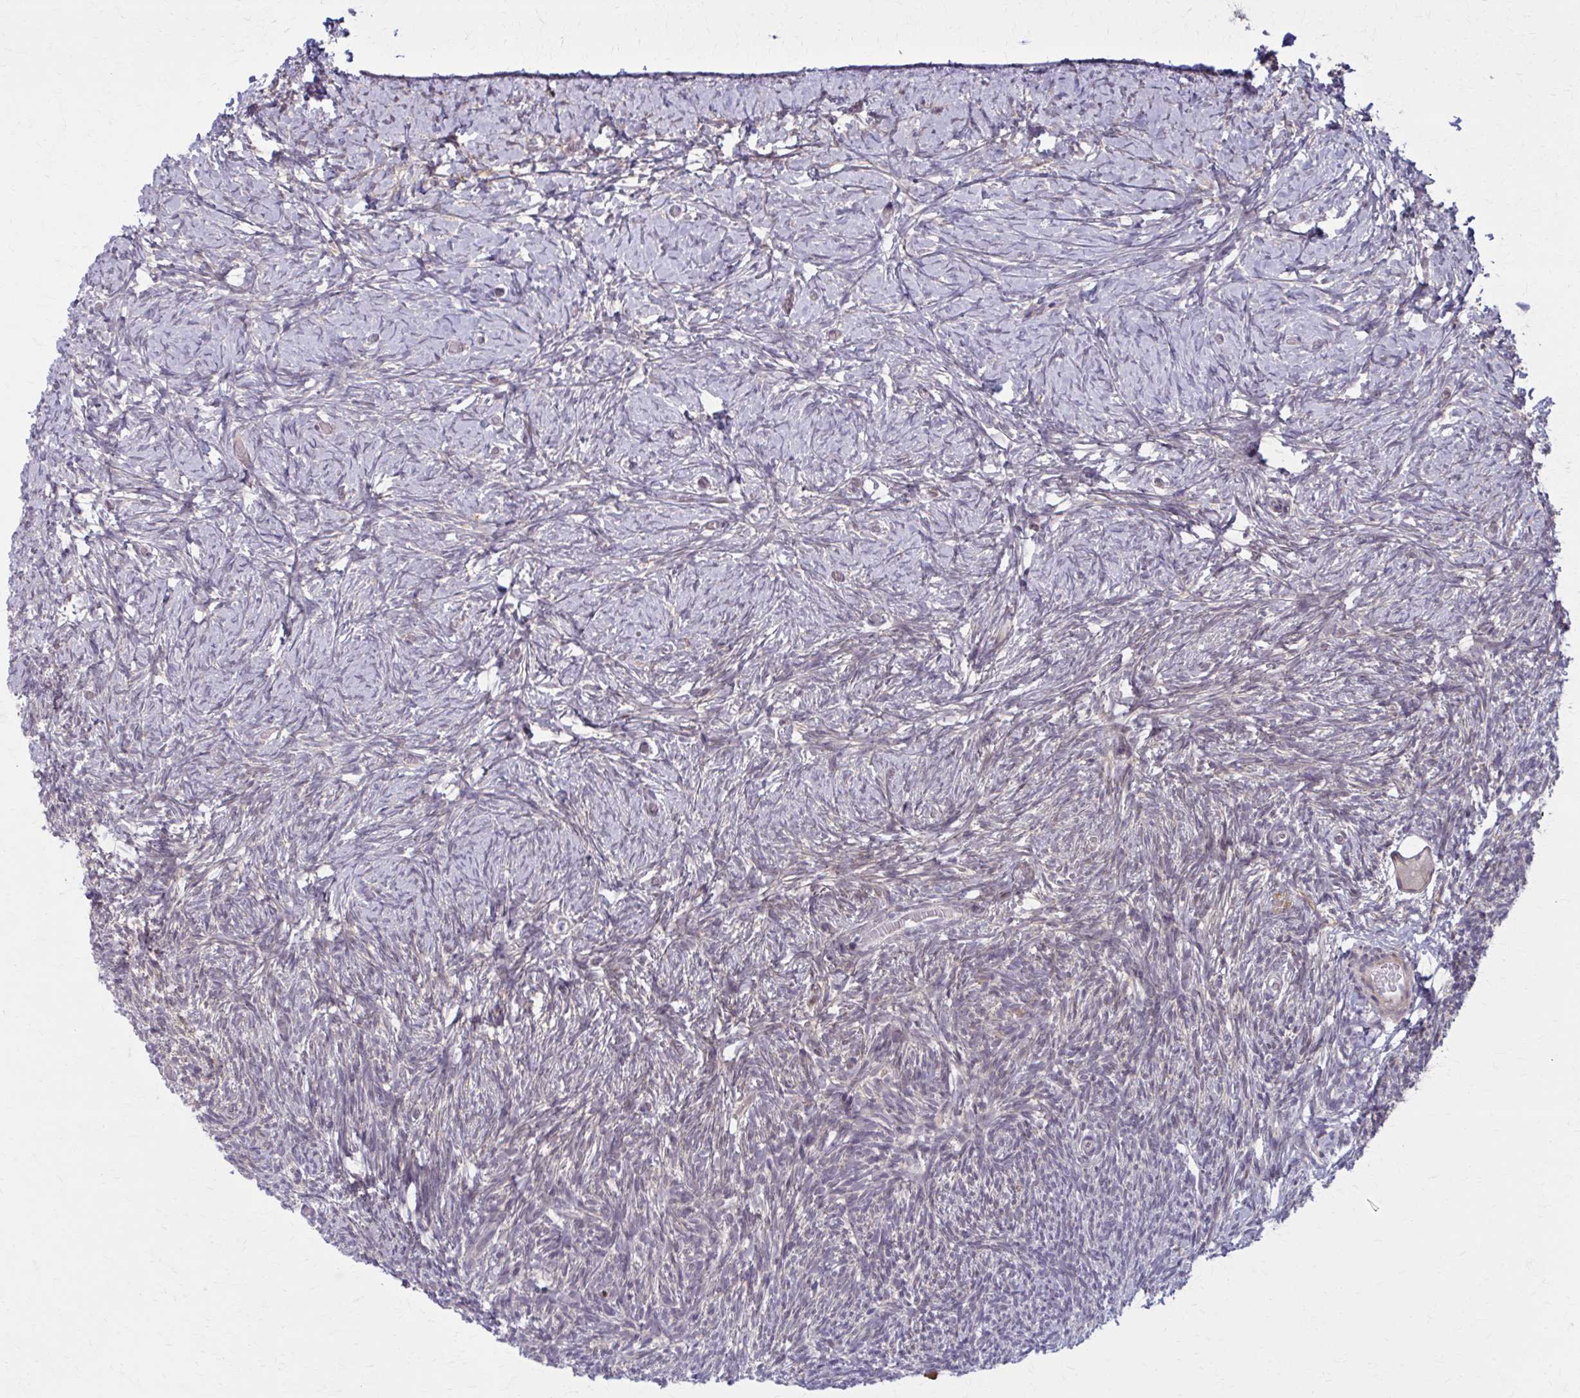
{"staining": {"intensity": "negative", "quantity": "none", "location": "none"}, "tissue": "ovary", "cell_type": "Follicle cells", "image_type": "normal", "snomed": [{"axis": "morphology", "description": "Normal tissue, NOS"}, {"axis": "topography", "description": "Ovary"}], "caption": "This photomicrograph is of normal ovary stained with immunohistochemistry (IHC) to label a protein in brown with the nuclei are counter-stained blue. There is no expression in follicle cells.", "gene": "NUMBL", "patient": {"sex": "female", "age": 39}}